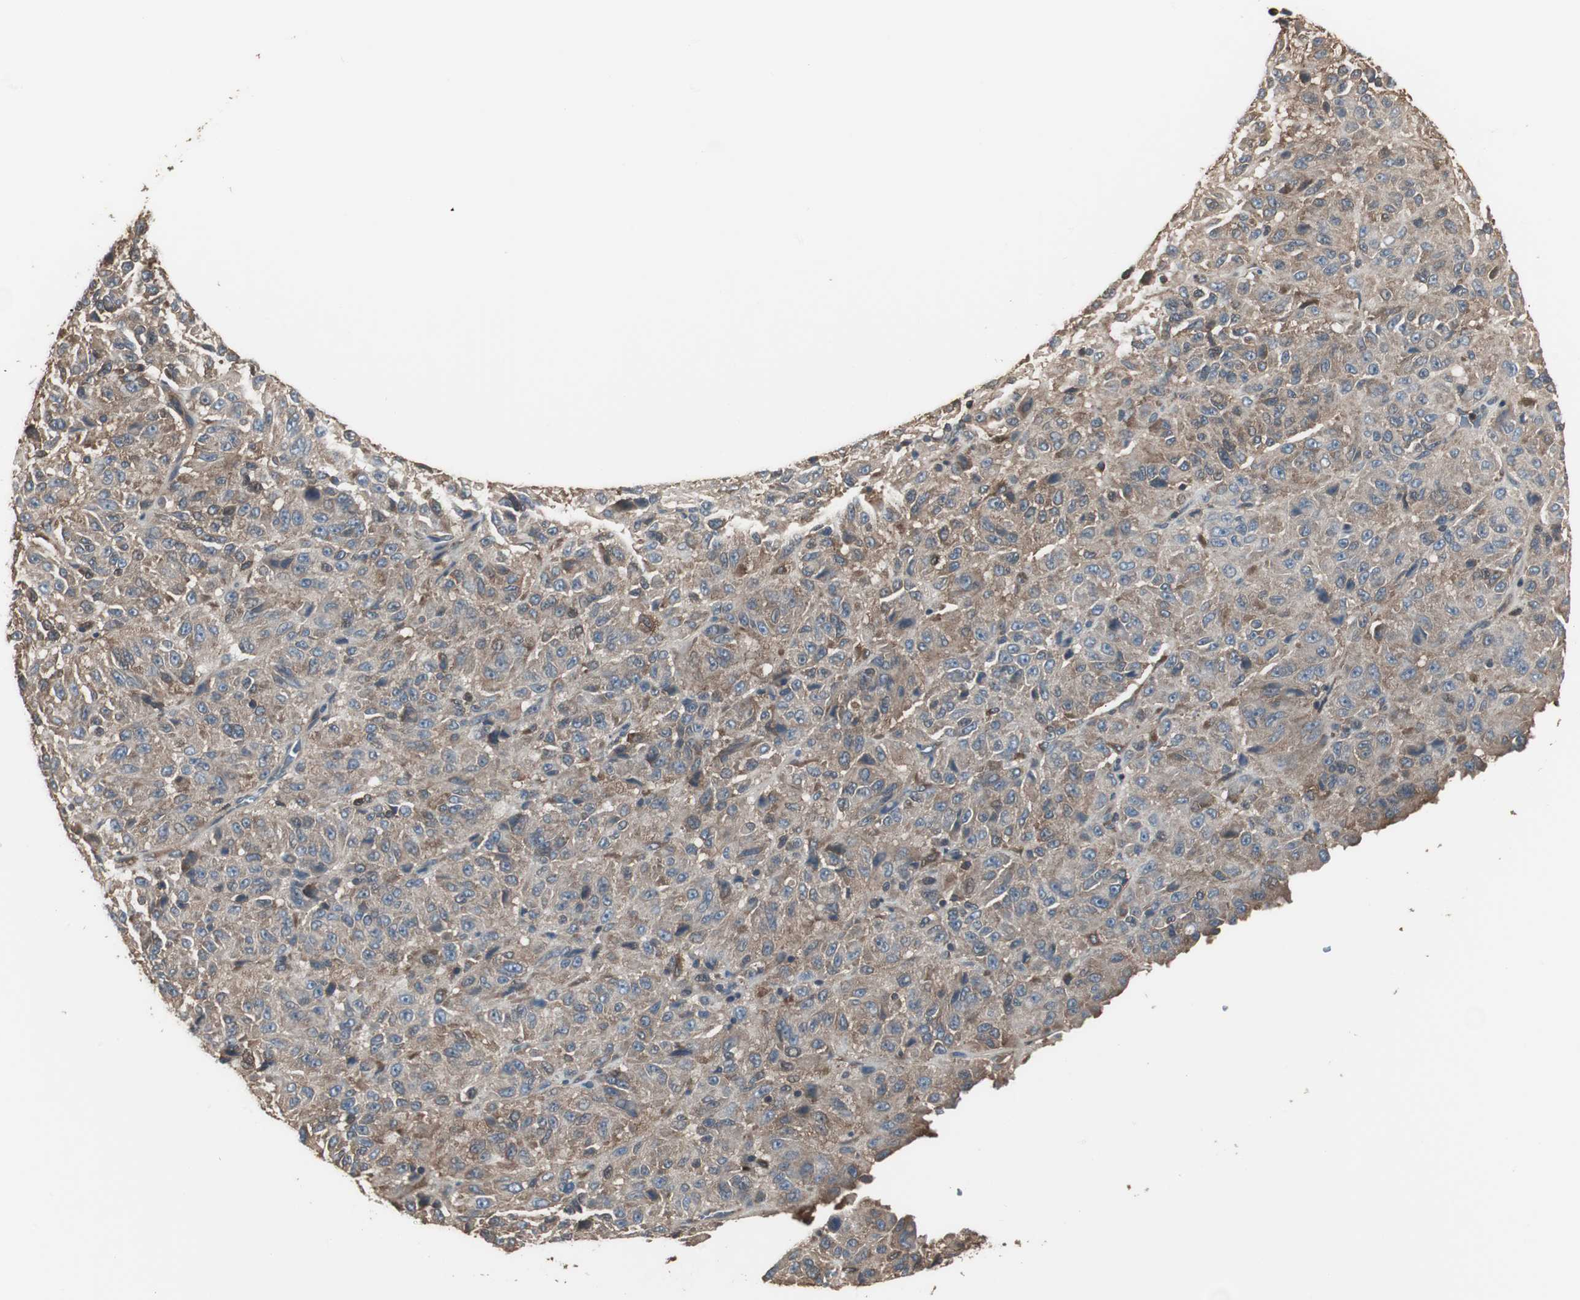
{"staining": {"intensity": "weak", "quantity": "25%-75%", "location": "cytoplasmic/membranous"}, "tissue": "melanoma", "cell_type": "Tumor cells", "image_type": "cancer", "snomed": [{"axis": "morphology", "description": "Malignant melanoma, Metastatic site"}, {"axis": "topography", "description": "Lung"}], "caption": "There is low levels of weak cytoplasmic/membranous expression in tumor cells of melanoma, as demonstrated by immunohistochemical staining (brown color).", "gene": "CAPNS1", "patient": {"sex": "male", "age": 64}}